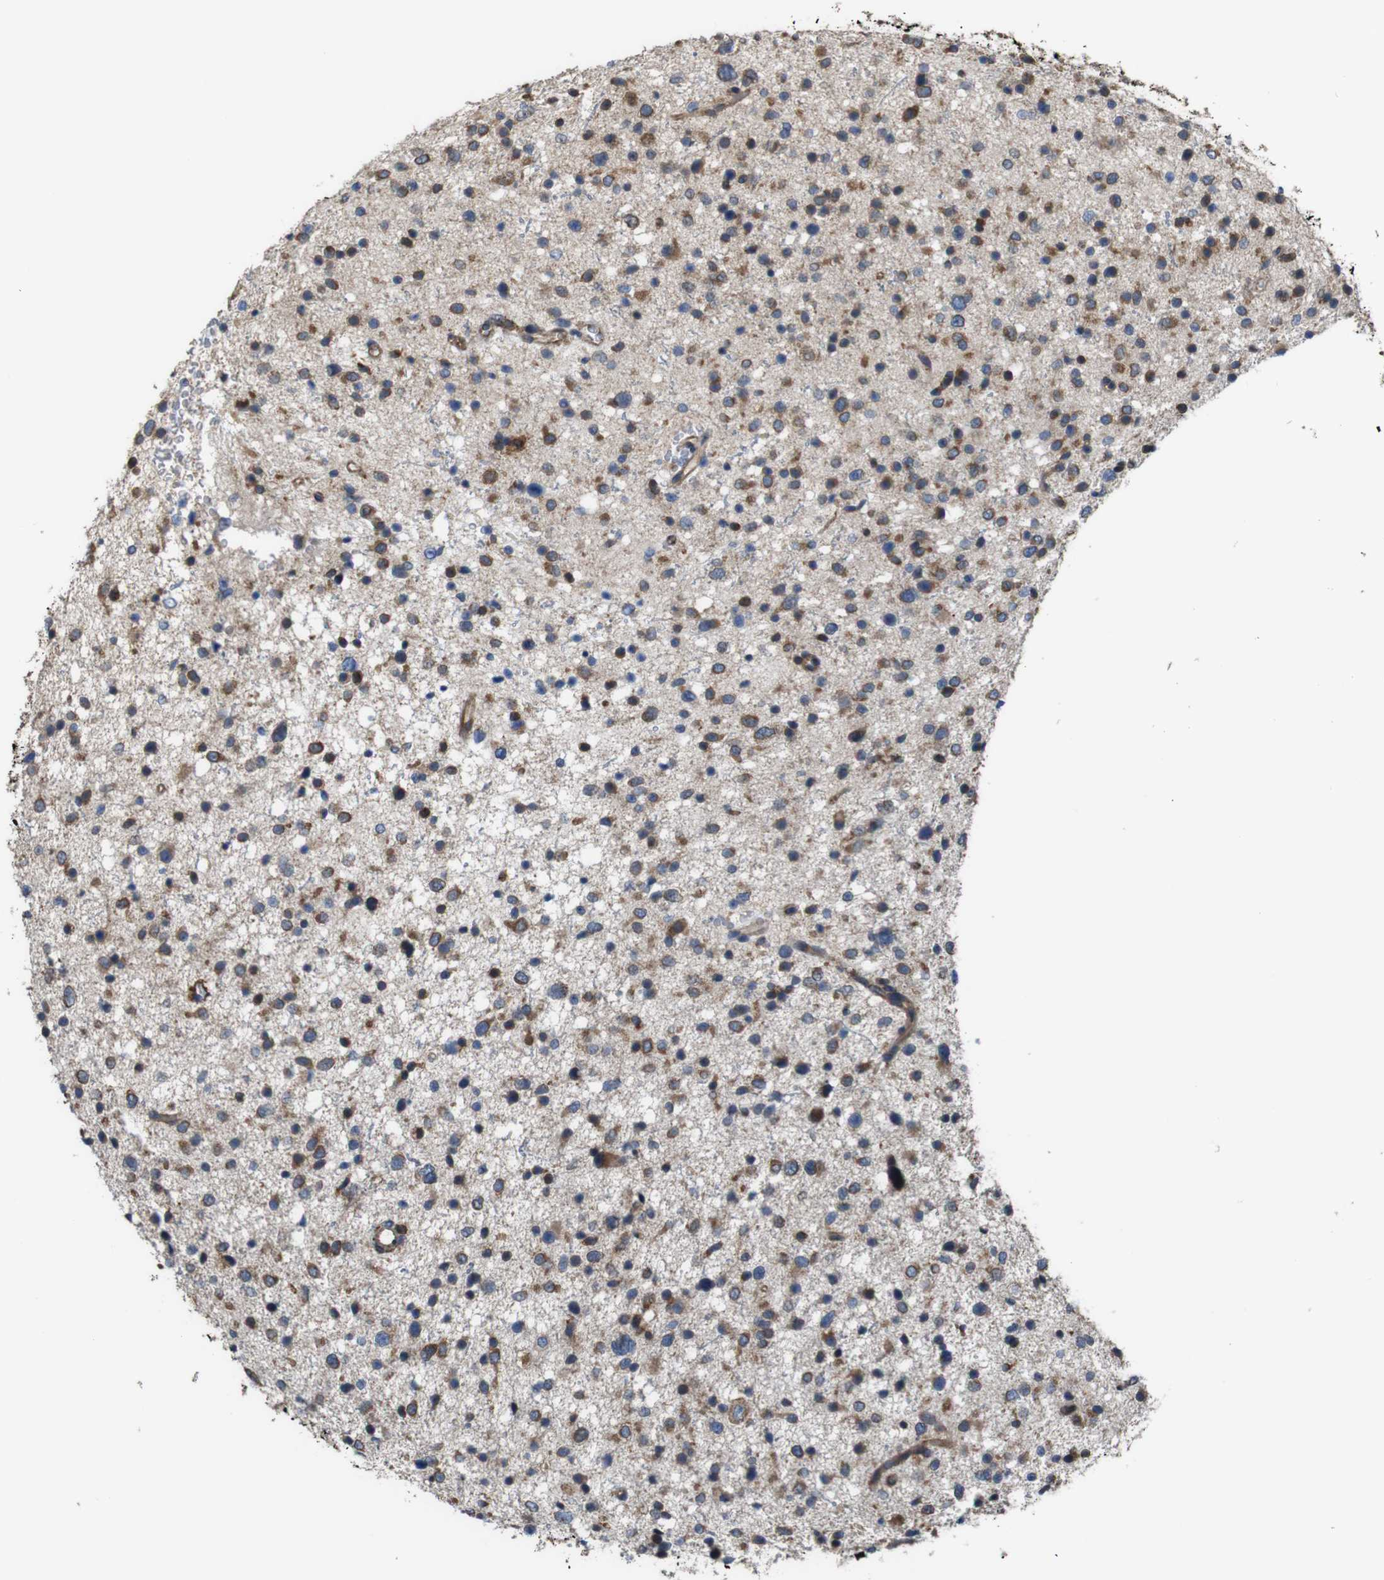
{"staining": {"intensity": "weak", "quantity": ">75%", "location": "cytoplasmic/membranous"}, "tissue": "glioma", "cell_type": "Tumor cells", "image_type": "cancer", "snomed": [{"axis": "morphology", "description": "Glioma, malignant, Low grade"}, {"axis": "topography", "description": "Brain"}], "caption": "DAB (3,3'-diaminobenzidine) immunohistochemical staining of human malignant glioma (low-grade) reveals weak cytoplasmic/membranous protein positivity in about >75% of tumor cells. The staining is performed using DAB (3,3'-diaminobenzidine) brown chromogen to label protein expression. The nuclei are counter-stained blue using hematoxylin.", "gene": "UGGT1", "patient": {"sex": "female", "age": 37}}